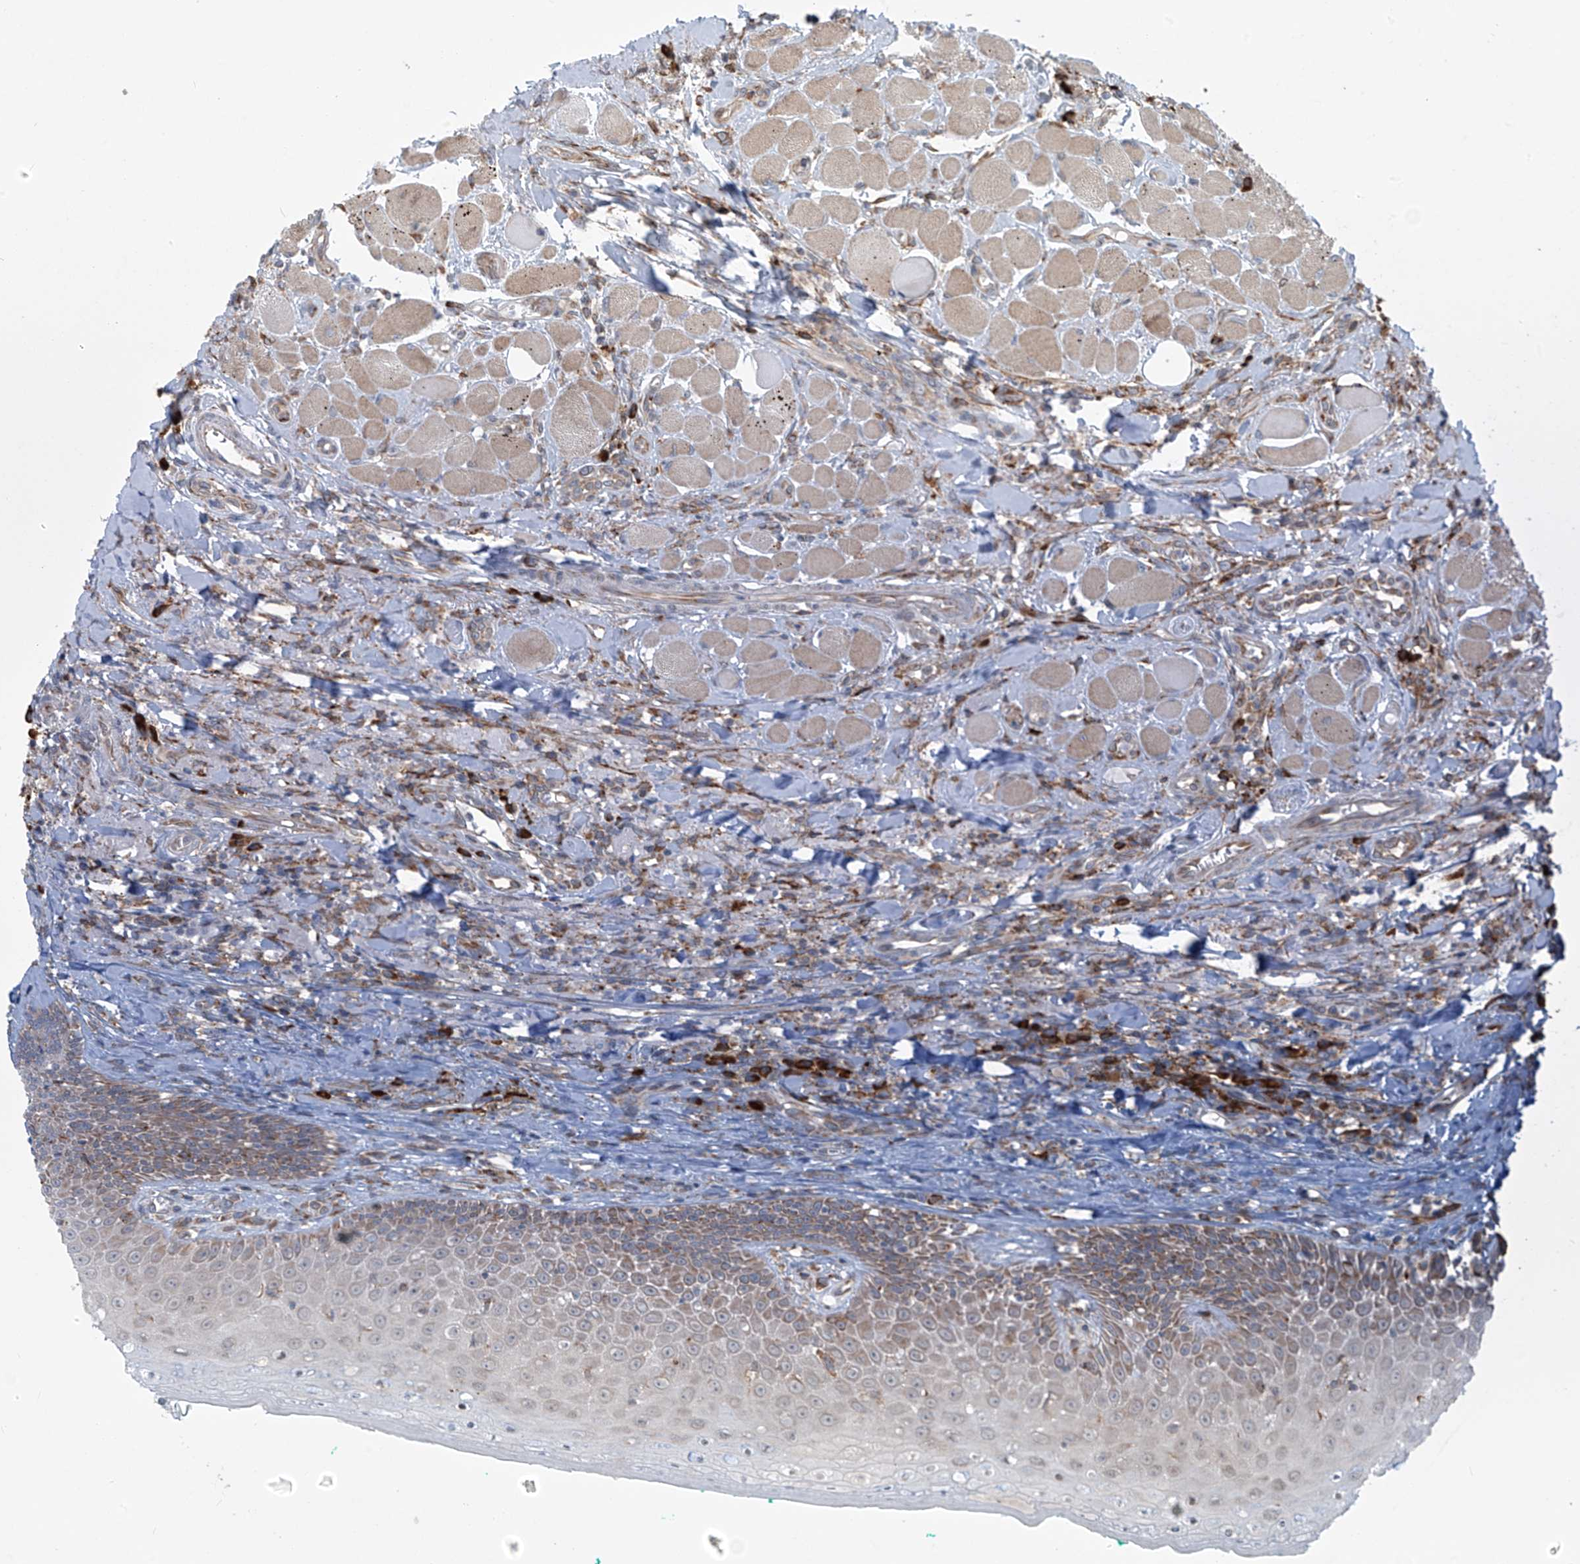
{"staining": {"intensity": "weak", "quantity": "25%-75%", "location": "cytoplasmic/membranous"}, "tissue": "oral mucosa", "cell_type": "Squamous epithelial cells", "image_type": "normal", "snomed": [{"axis": "morphology", "description": "Normal tissue, NOS"}, {"axis": "topography", "description": "Oral tissue"}], "caption": "Squamous epithelial cells display low levels of weak cytoplasmic/membranous expression in approximately 25%-75% of cells in unremarkable oral mucosa. (DAB IHC with brightfield microscopy, high magnification).", "gene": "KATNIP", "patient": {"sex": "female", "age": 70}}